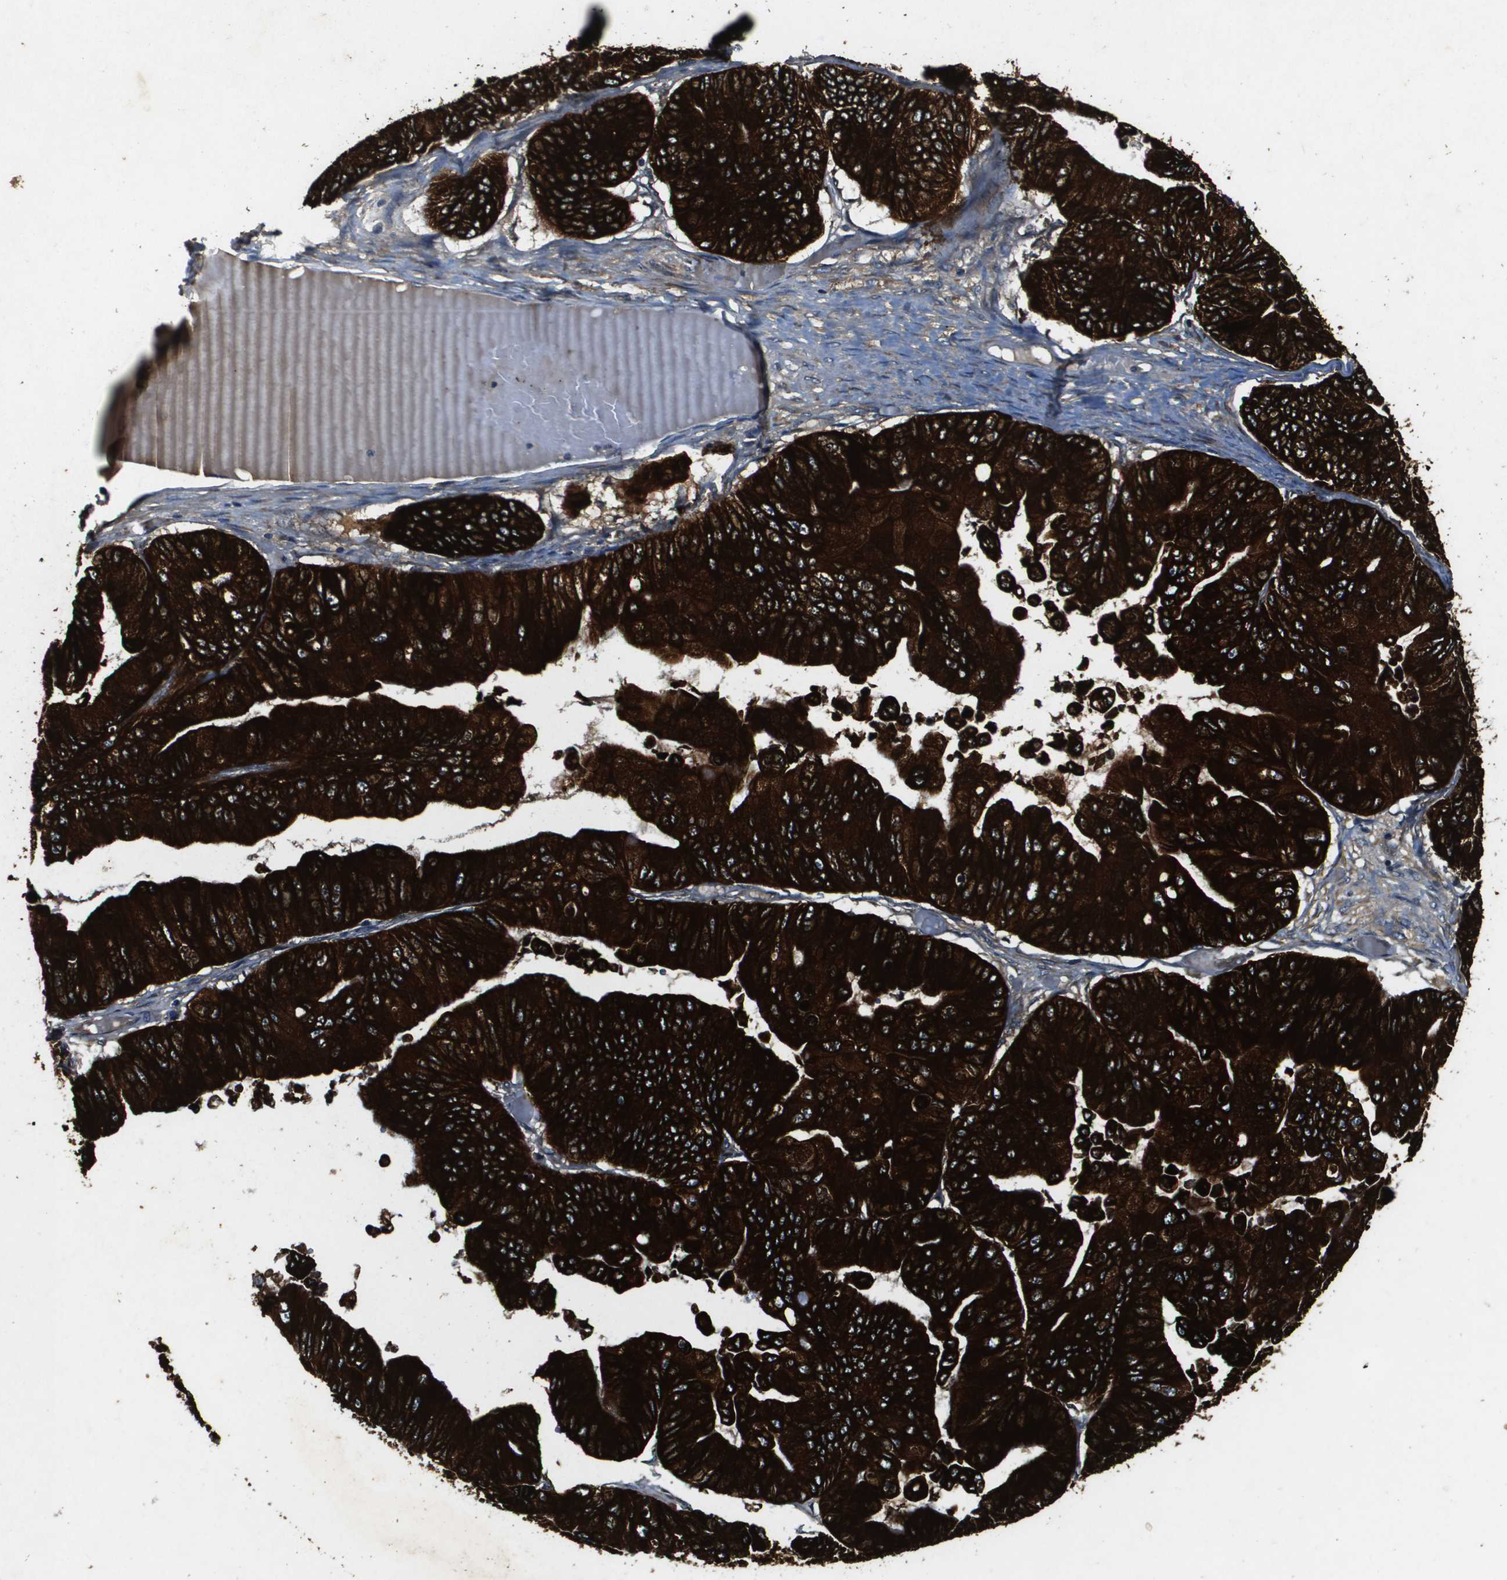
{"staining": {"intensity": "strong", "quantity": ">75%", "location": "cytoplasmic/membranous"}, "tissue": "ovarian cancer", "cell_type": "Tumor cells", "image_type": "cancer", "snomed": [{"axis": "morphology", "description": "Cystadenocarcinoma, mucinous, NOS"}, {"axis": "topography", "description": "Ovary"}], "caption": "Human mucinous cystadenocarcinoma (ovarian) stained with a protein marker demonstrates strong staining in tumor cells.", "gene": "PGAP3", "patient": {"sex": "female", "age": 61}}